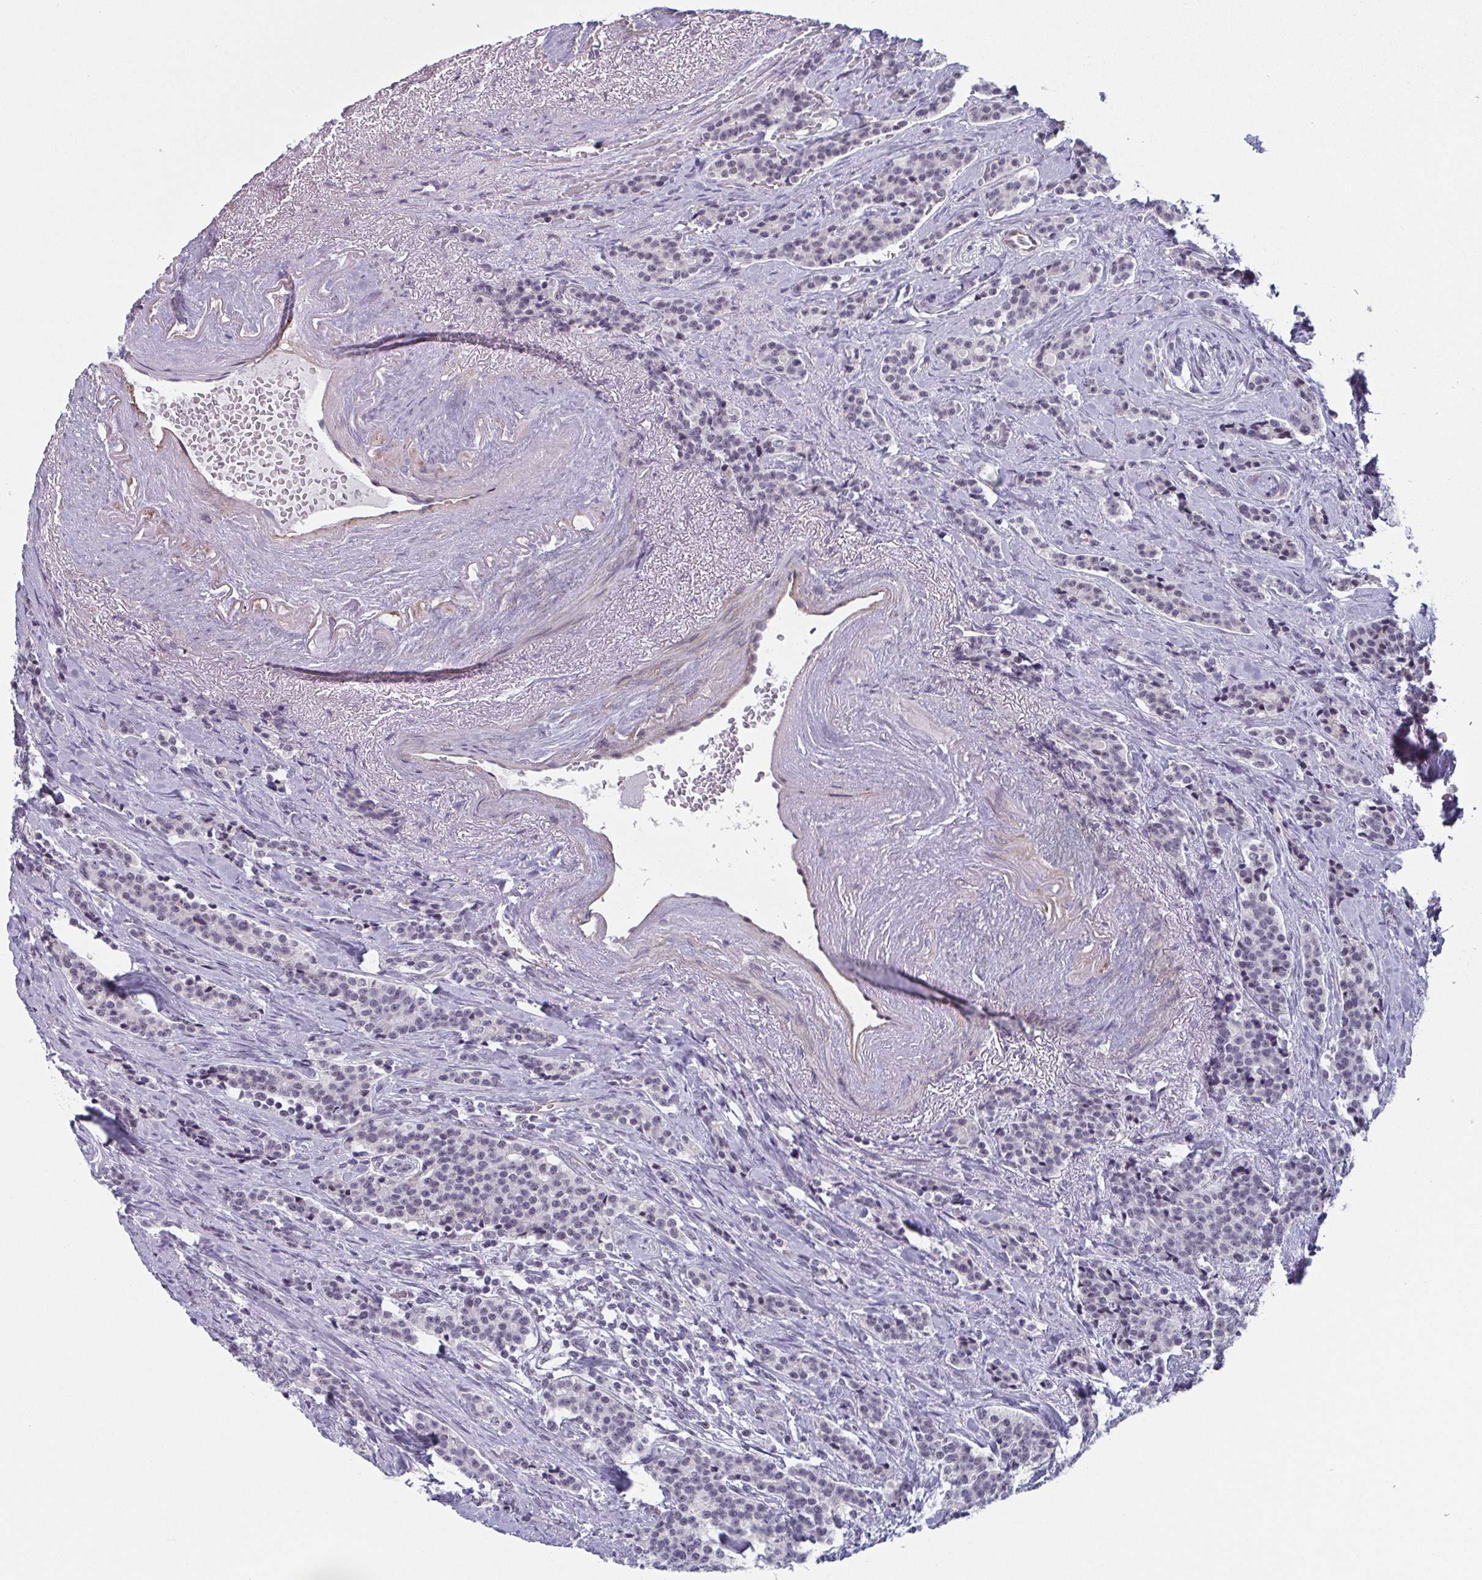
{"staining": {"intensity": "negative", "quantity": "none", "location": "none"}, "tissue": "carcinoid", "cell_type": "Tumor cells", "image_type": "cancer", "snomed": [{"axis": "morphology", "description": "Carcinoid, malignant, NOS"}, {"axis": "topography", "description": "Small intestine"}], "caption": "Tumor cells show no significant protein positivity in carcinoid (malignant).", "gene": "EXOSC7", "patient": {"sex": "female", "age": 73}}